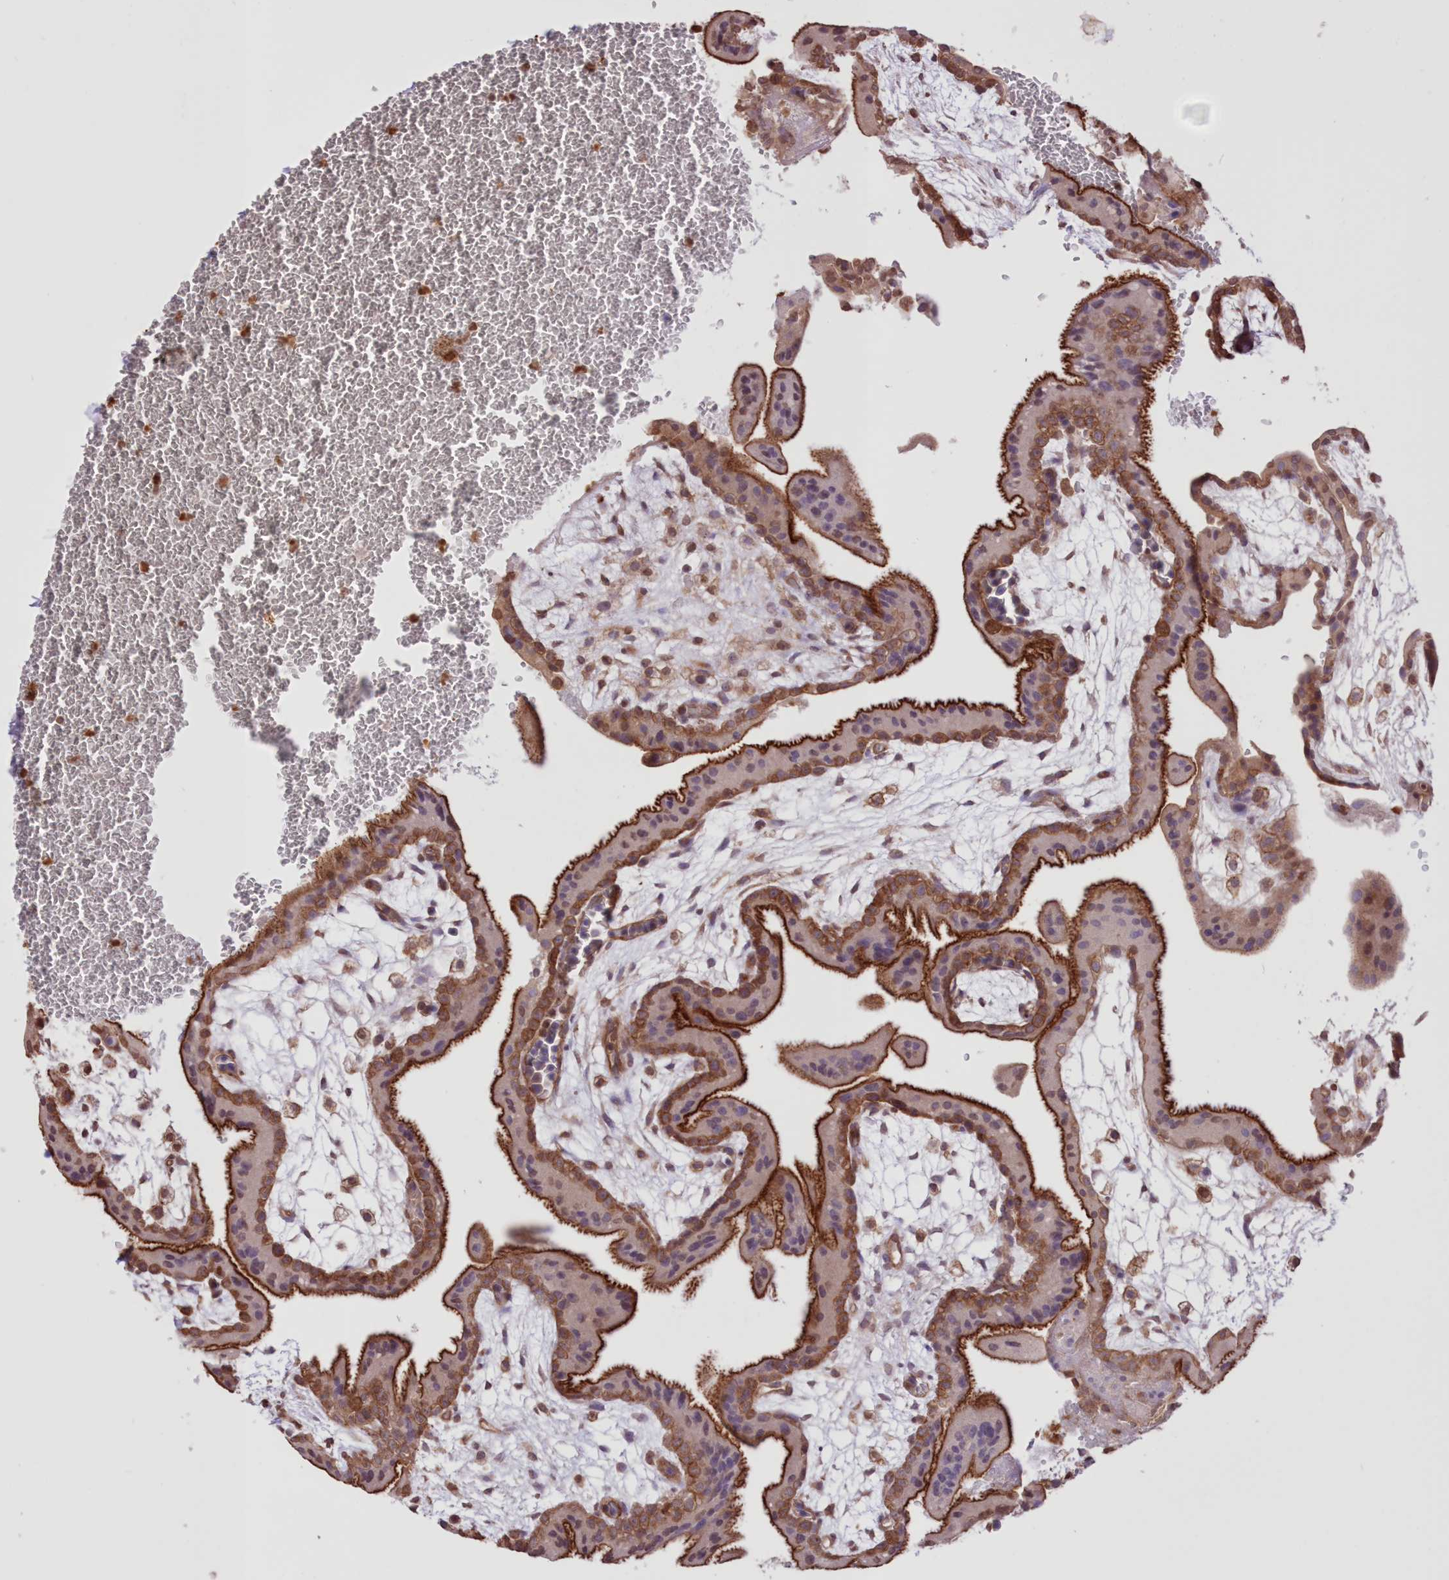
{"staining": {"intensity": "moderate", "quantity": ">75%", "location": "cytoplasmic/membranous,nuclear"}, "tissue": "placenta", "cell_type": "Decidual cells", "image_type": "normal", "snomed": [{"axis": "morphology", "description": "Normal tissue, NOS"}, {"axis": "topography", "description": "Placenta"}], "caption": "Normal placenta reveals moderate cytoplasmic/membranous,nuclear staining in approximately >75% of decidual cells, visualized by immunohistochemistry.", "gene": "FCHO2", "patient": {"sex": "female", "age": 35}}